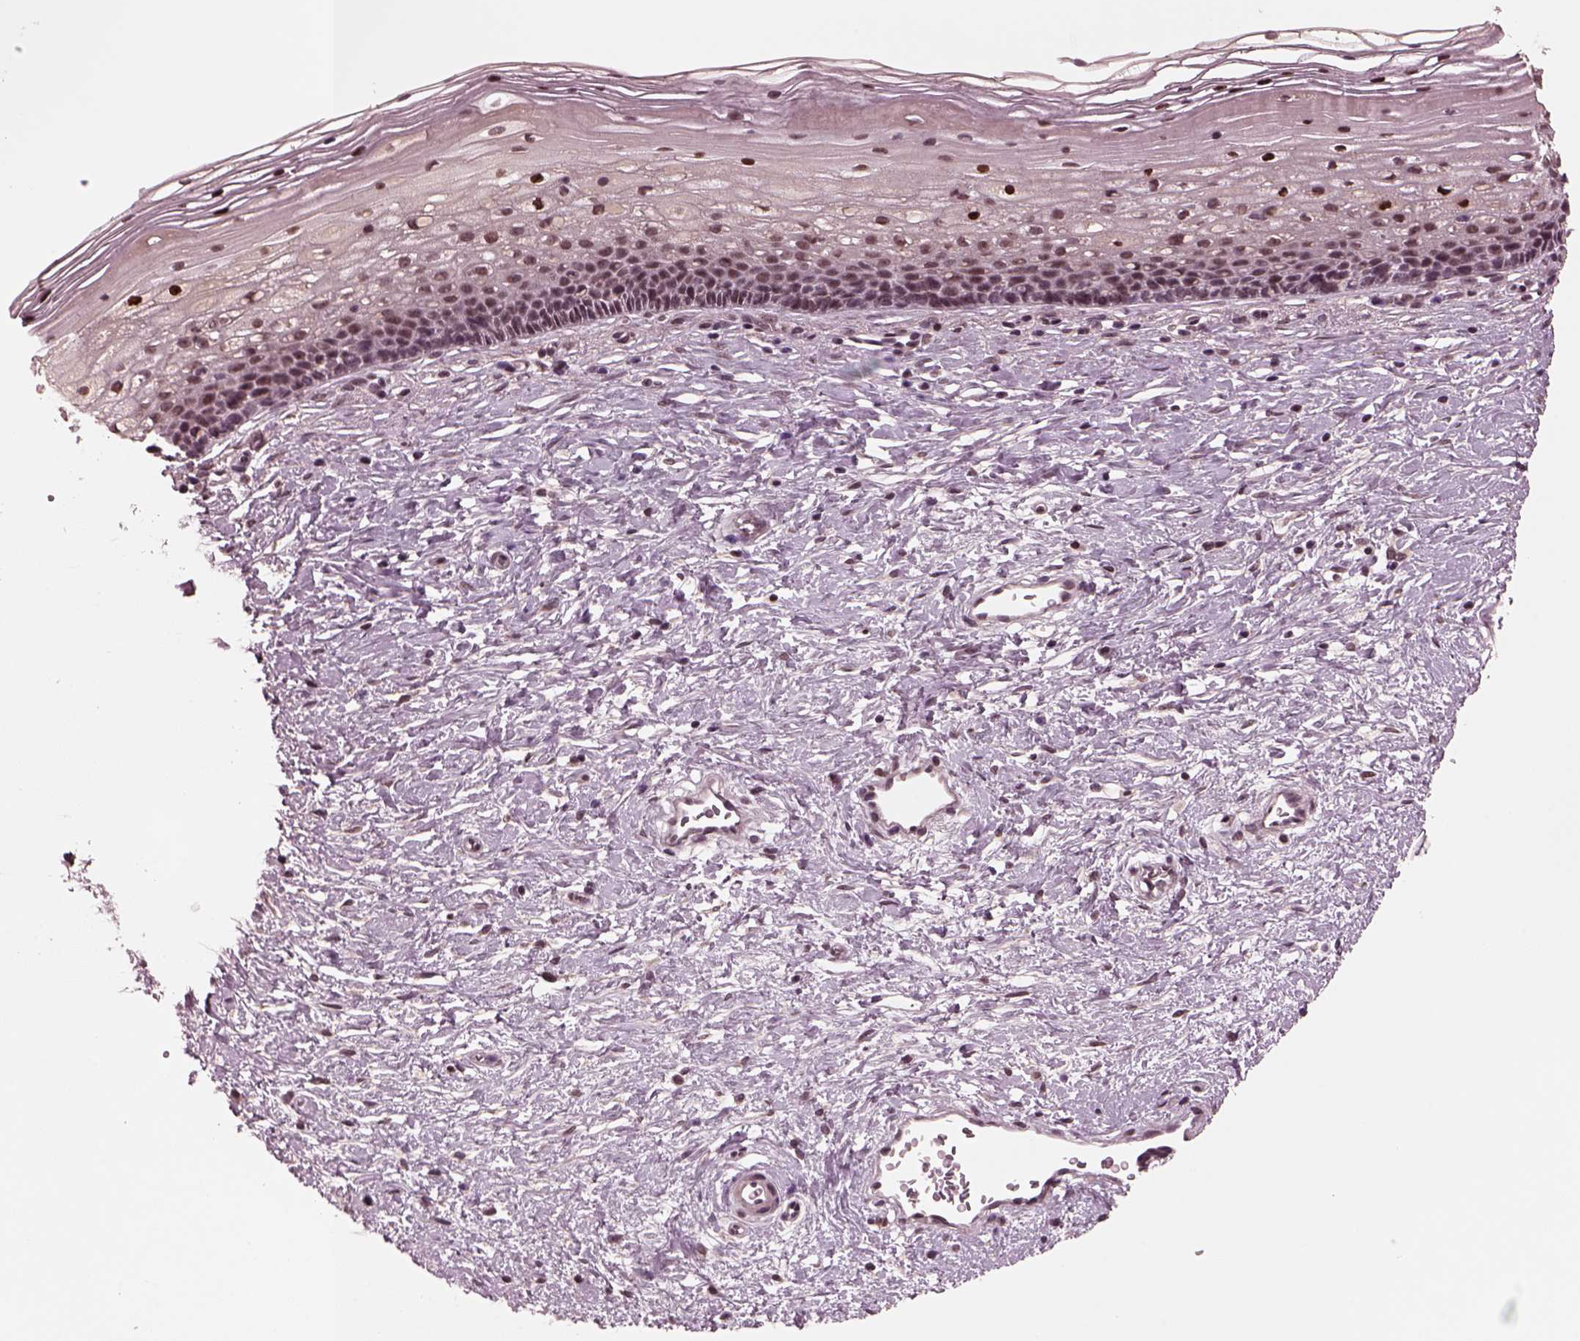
{"staining": {"intensity": "moderate", "quantity": "<25%", "location": "nuclear"}, "tissue": "cervix", "cell_type": "Squamous epithelial cells", "image_type": "normal", "snomed": [{"axis": "morphology", "description": "Normal tissue, NOS"}, {"axis": "topography", "description": "Cervix"}], "caption": "Immunohistochemistry (IHC) (DAB) staining of normal cervix shows moderate nuclear protein staining in about <25% of squamous epithelial cells. (brown staining indicates protein expression, while blue staining denotes nuclei).", "gene": "NAP1L5", "patient": {"sex": "female", "age": 34}}